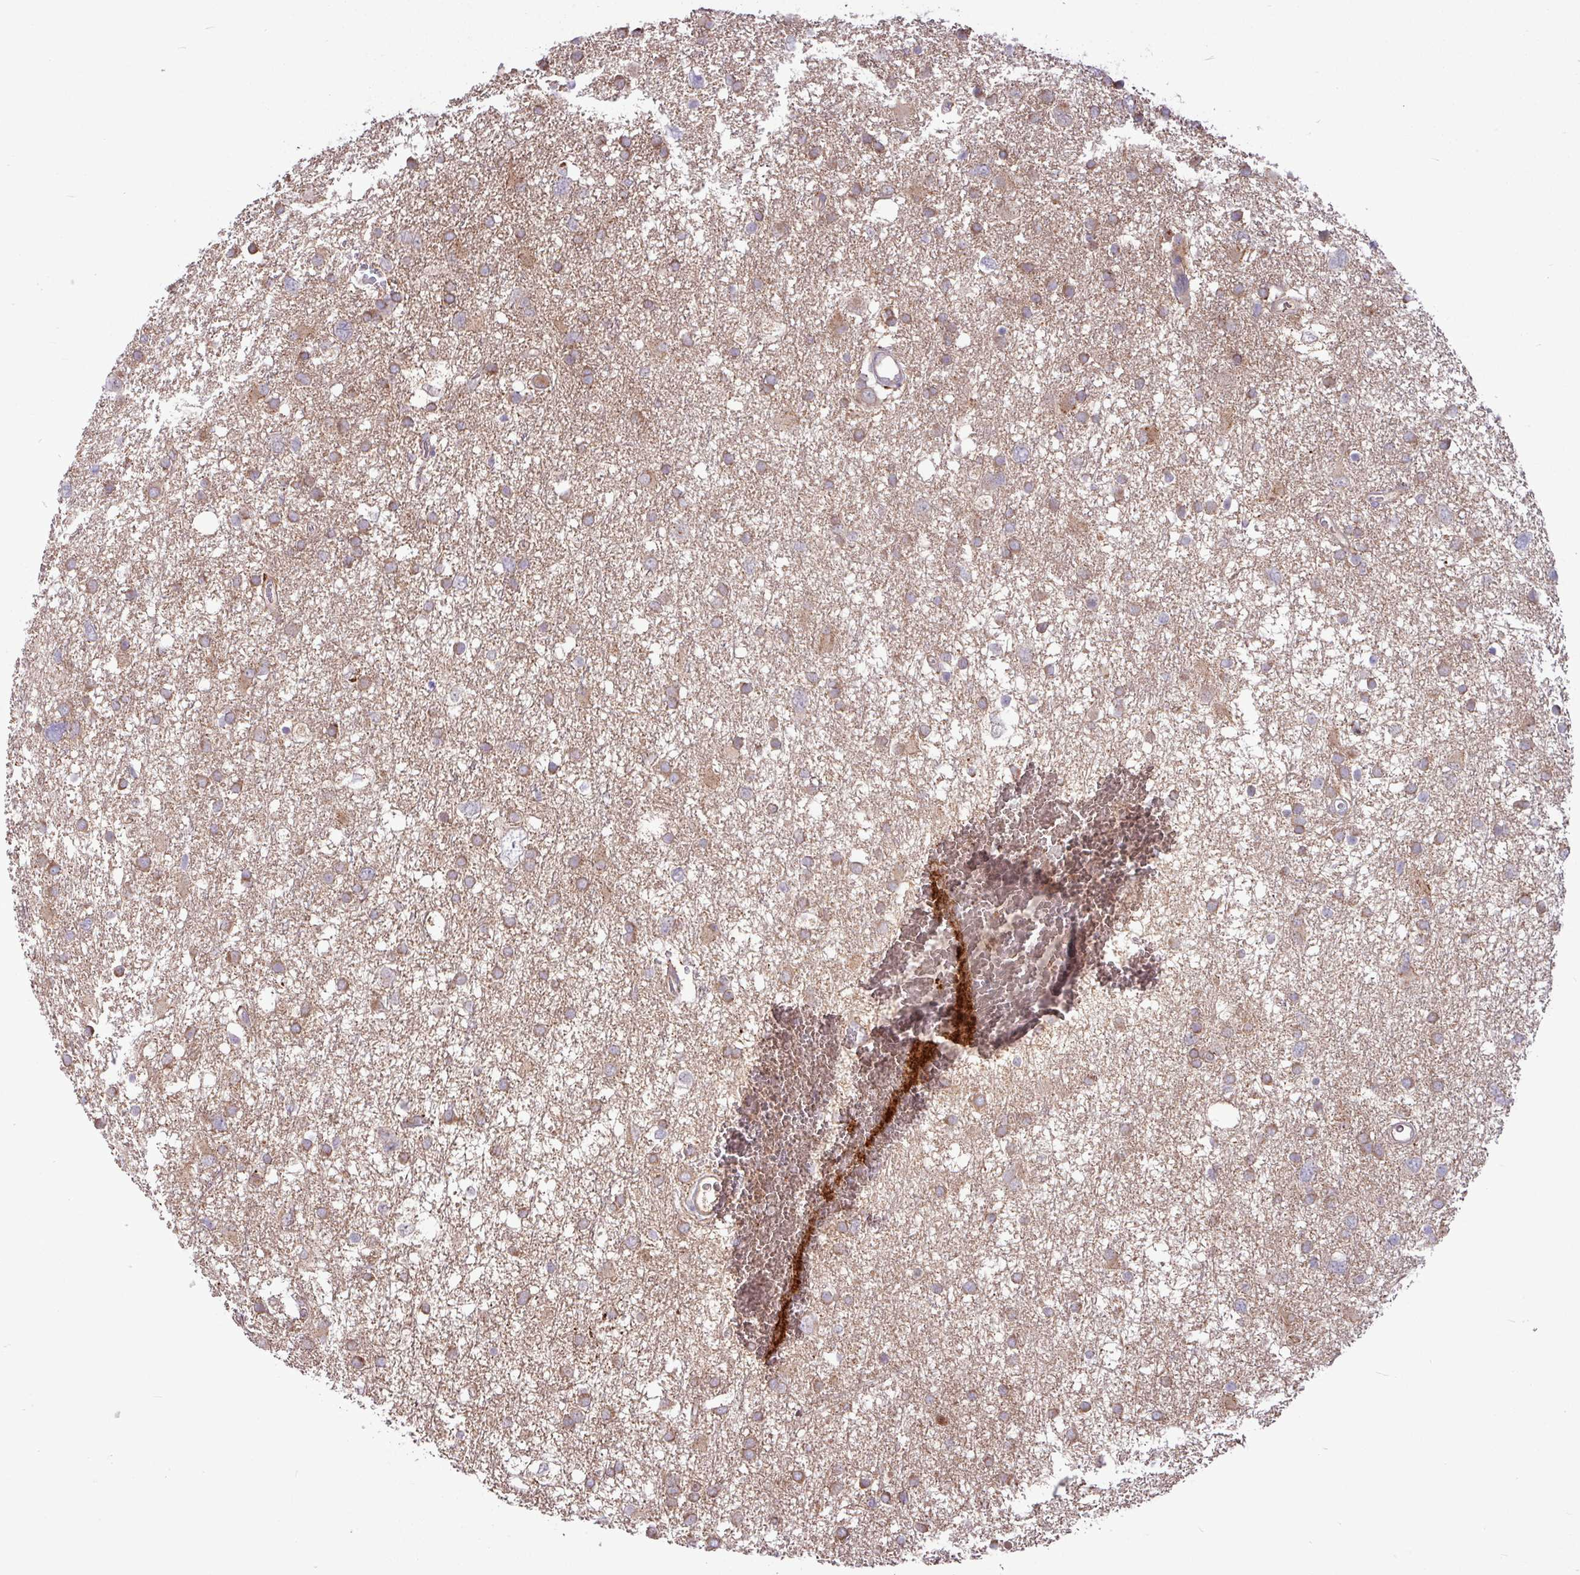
{"staining": {"intensity": "moderate", "quantity": "25%-75%", "location": "cytoplasmic/membranous"}, "tissue": "glioma", "cell_type": "Tumor cells", "image_type": "cancer", "snomed": [{"axis": "morphology", "description": "Glioma, malignant, High grade"}, {"axis": "topography", "description": "Brain"}], "caption": "Malignant high-grade glioma tissue demonstrates moderate cytoplasmic/membranous positivity in approximately 25%-75% of tumor cells", "gene": "B4GALNT4", "patient": {"sex": "male", "age": 61}}